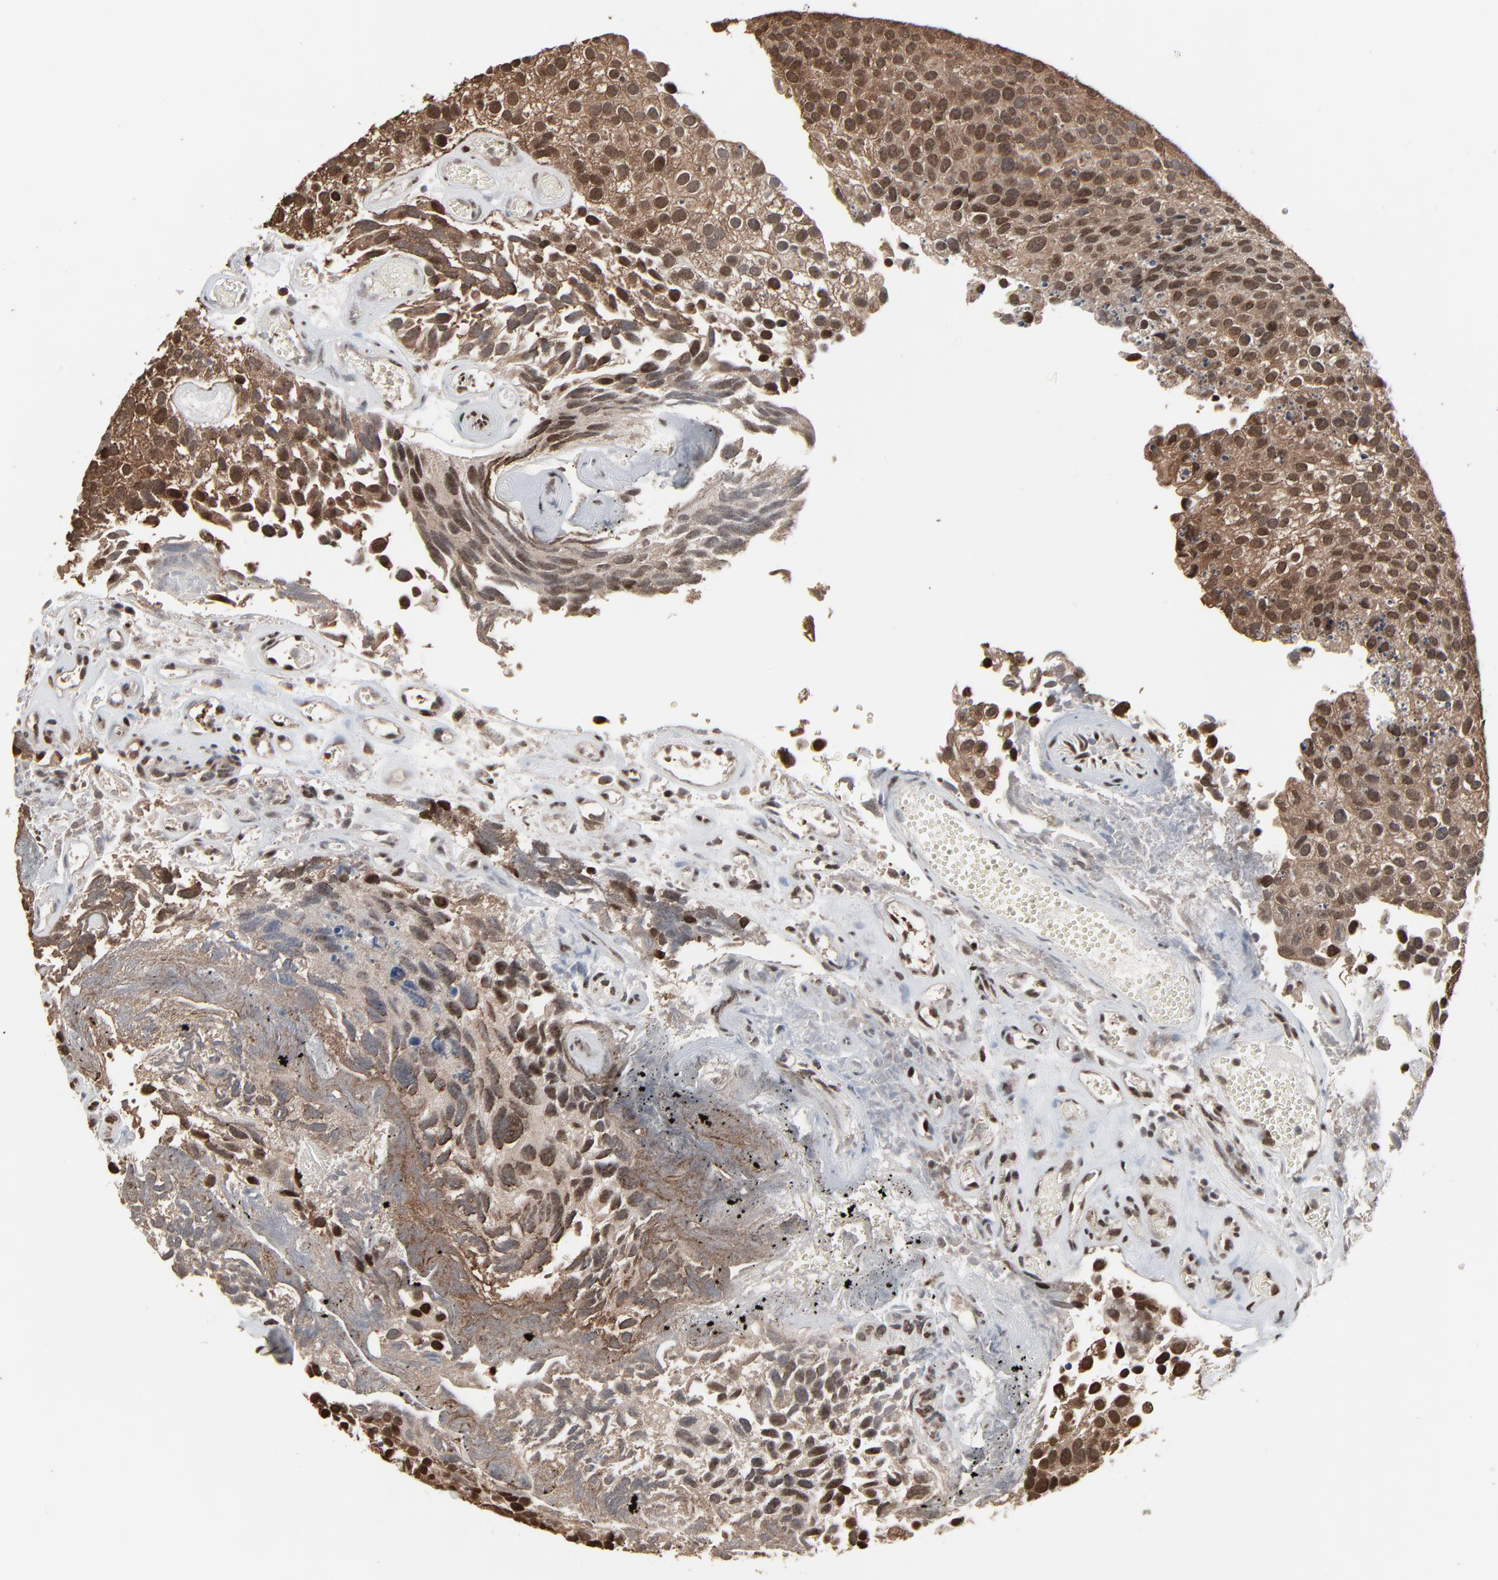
{"staining": {"intensity": "strong", "quantity": ">75%", "location": "cytoplasmic/membranous,nuclear"}, "tissue": "urothelial cancer", "cell_type": "Tumor cells", "image_type": "cancer", "snomed": [{"axis": "morphology", "description": "Urothelial carcinoma, High grade"}, {"axis": "topography", "description": "Urinary bladder"}], "caption": "Human urothelial cancer stained with a protein marker exhibits strong staining in tumor cells.", "gene": "MEIS2", "patient": {"sex": "male", "age": 72}}